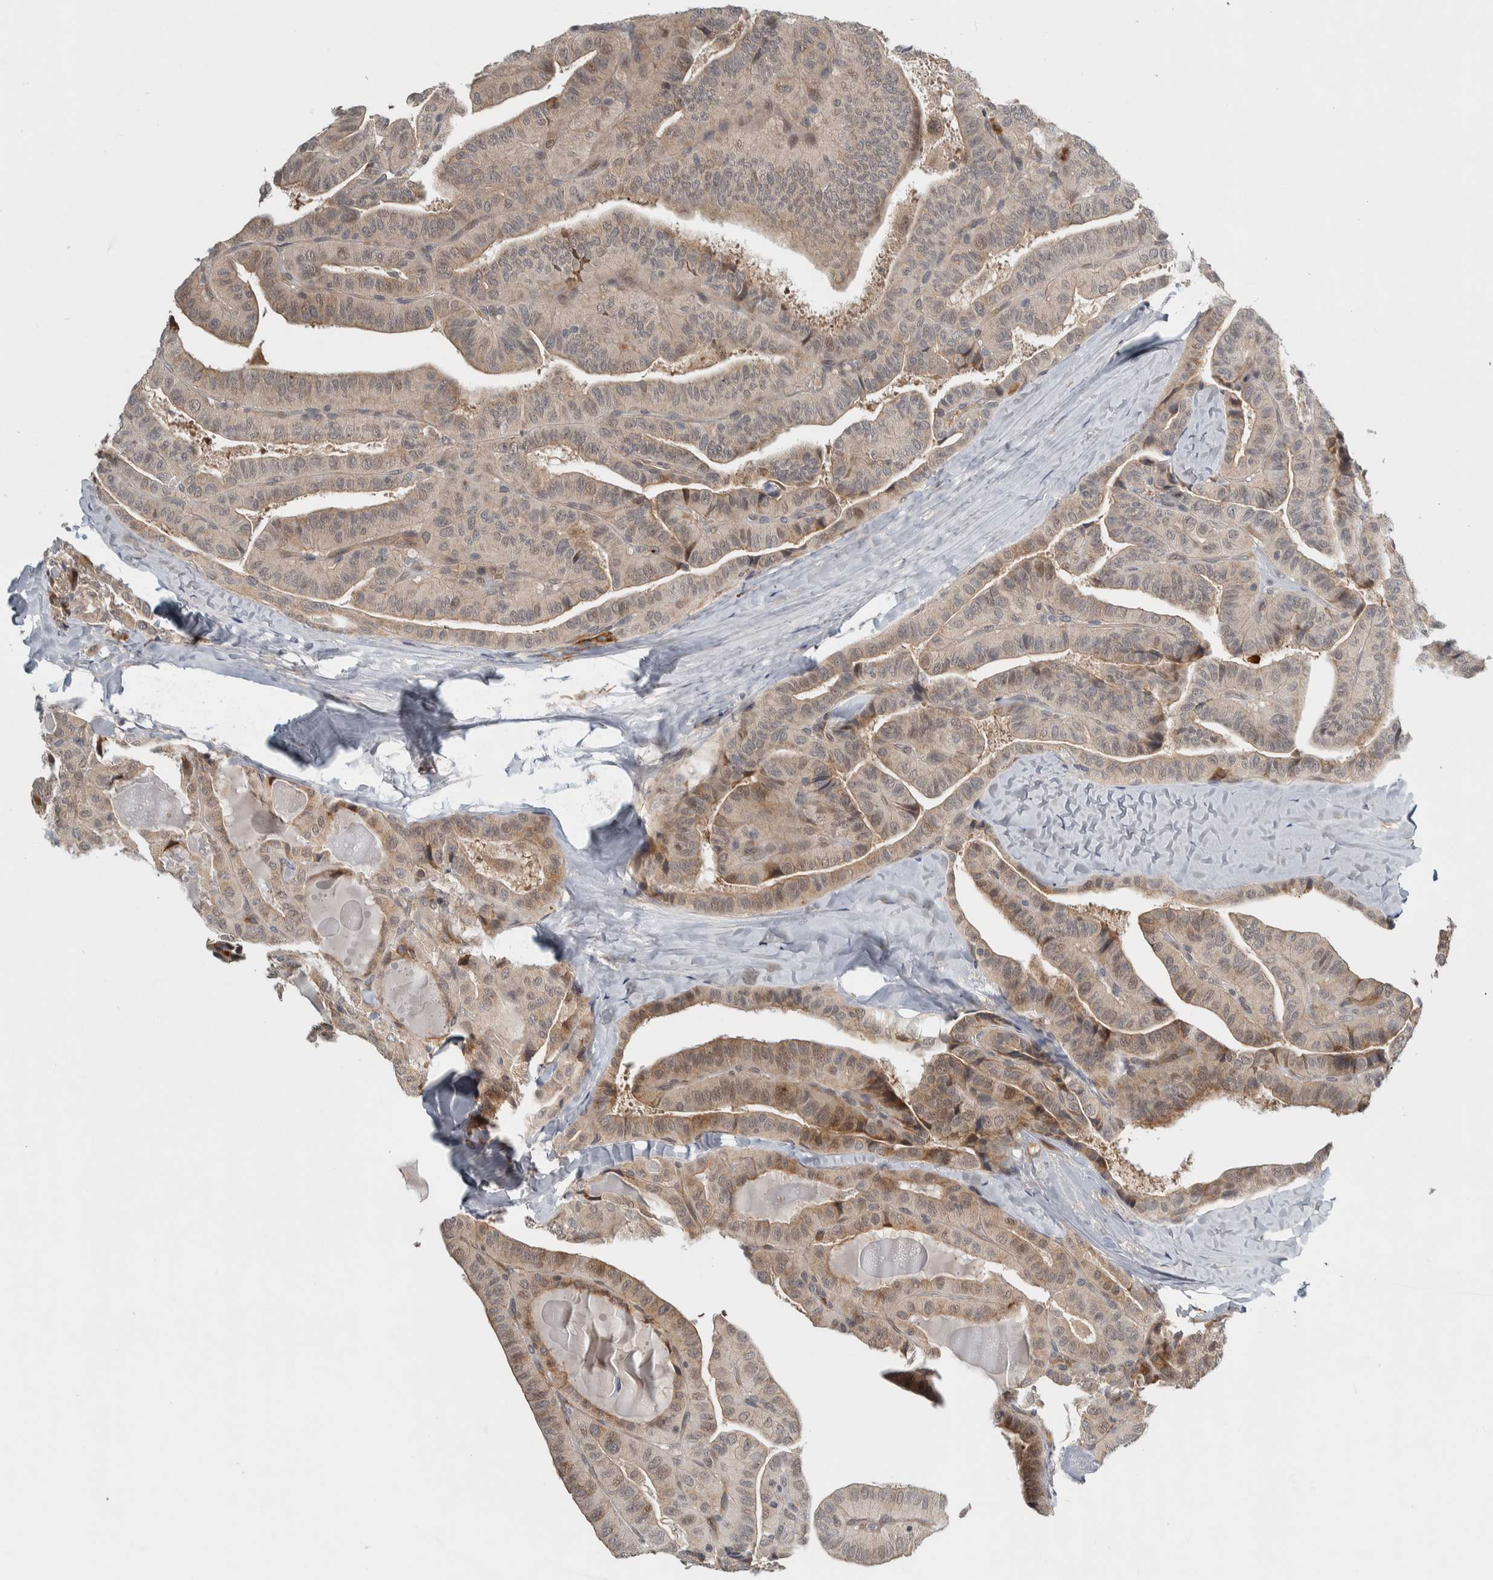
{"staining": {"intensity": "weak", "quantity": ">75%", "location": "cytoplasmic/membranous"}, "tissue": "thyroid cancer", "cell_type": "Tumor cells", "image_type": "cancer", "snomed": [{"axis": "morphology", "description": "Papillary adenocarcinoma, NOS"}, {"axis": "topography", "description": "Thyroid gland"}], "caption": "Immunohistochemistry of papillary adenocarcinoma (thyroid) reveals low levels of weak cytoplasmic/membranous positivity in about >75% of tumor cells. (Stains: DAB (3,3'-diaminobenzidine) in brown, nuclei in blue, Microscopy: brightfield microscopy at high magnification).", "gene": "TBC1D31", "patient": {"sex": "male", "age": 77}}